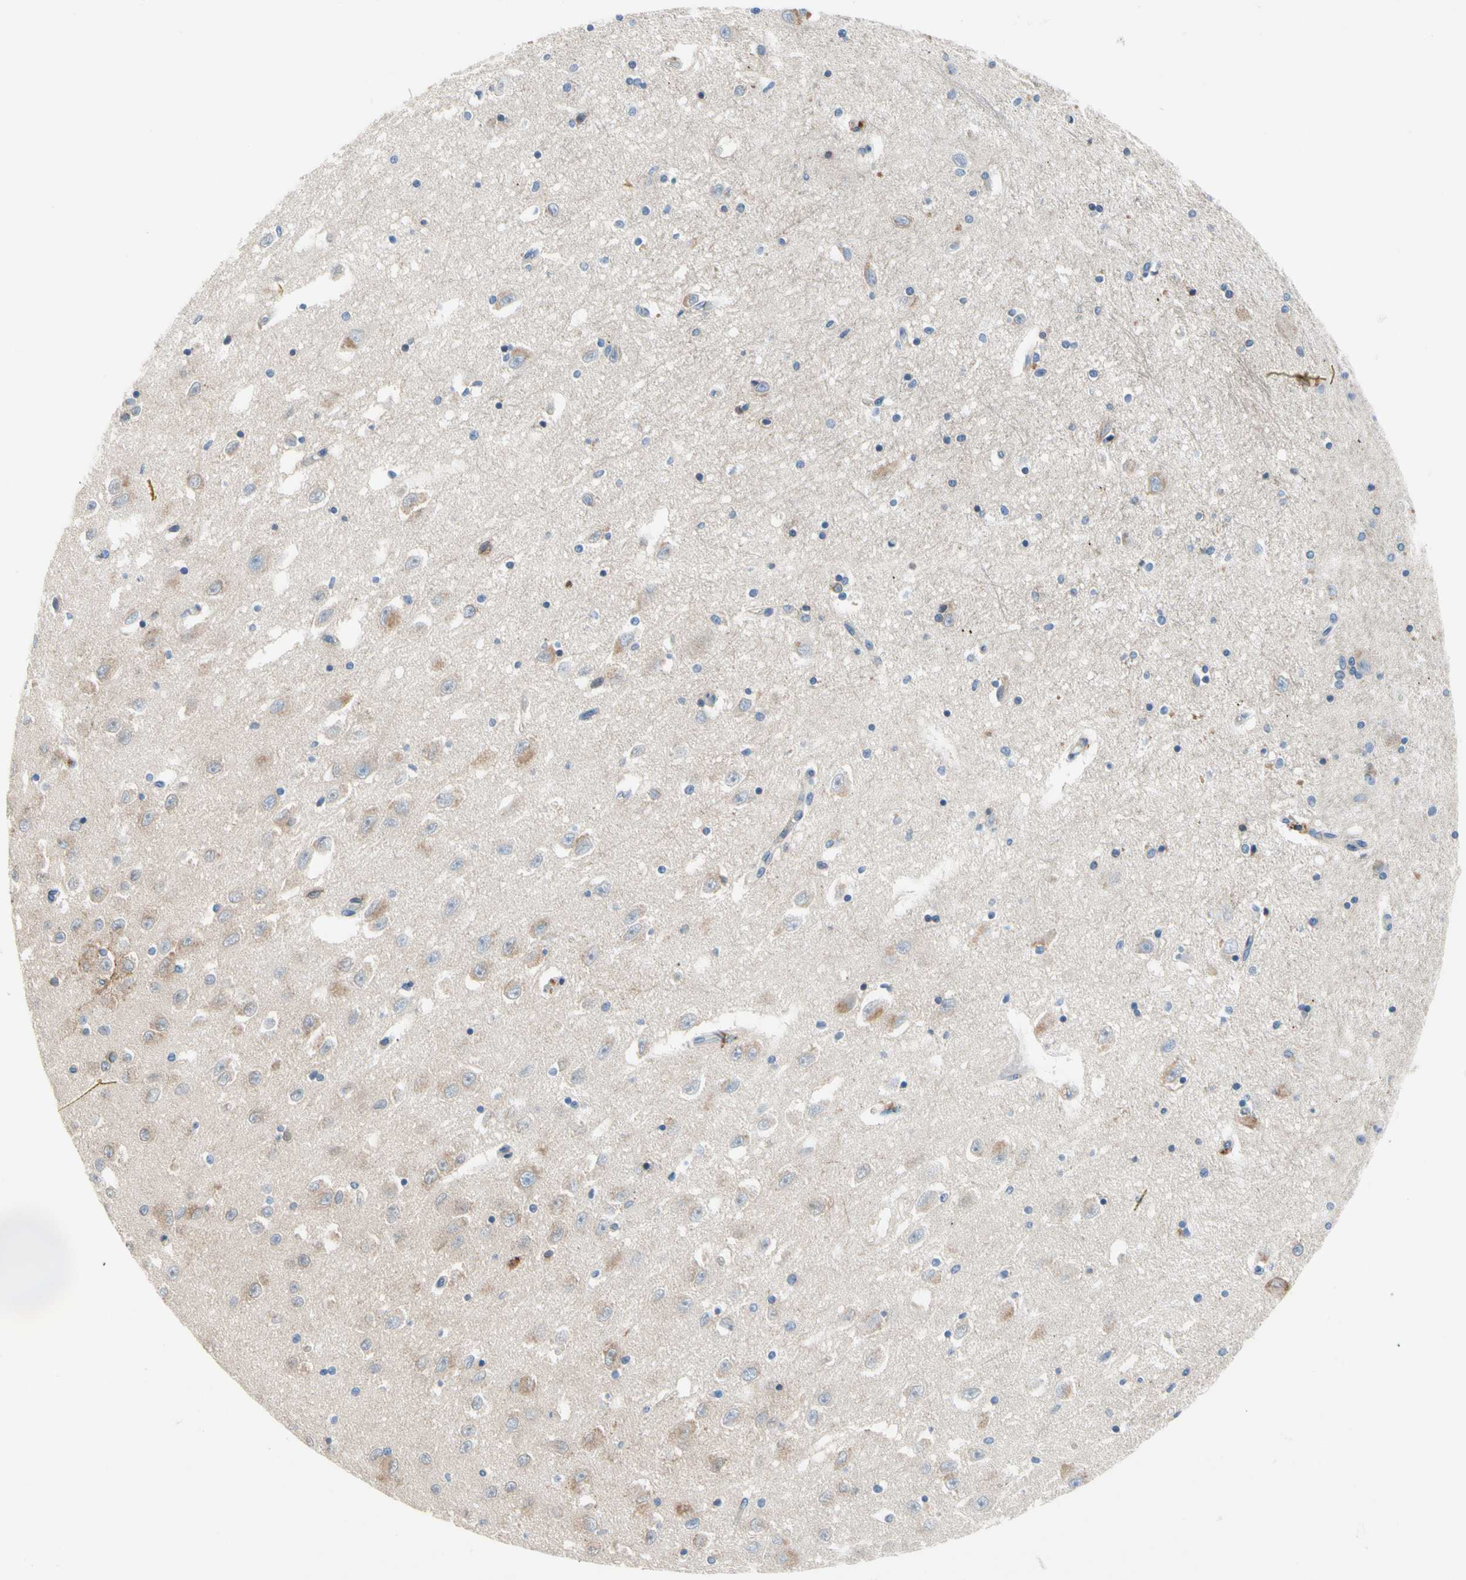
{"staining": {"intensity": "negative", "quantity": "none", "location": "none"}, "tissue": "hippocampus", "cell_type": "Glial cells", "image_type": "normal", "snomed": [{"axis": "morphology", "description": "Normal tissue, NOS"}, {"axis": "topography", "description": "Hippocampus"}], "caption": "This histopathology image is of benign hippocampus stained with IHC to label a protein in brown with the nuclei are counter-stained blue. There is no positivity in glial cells.", "gene": "CA14", "patient": {"sex": "female", "age": 54}}